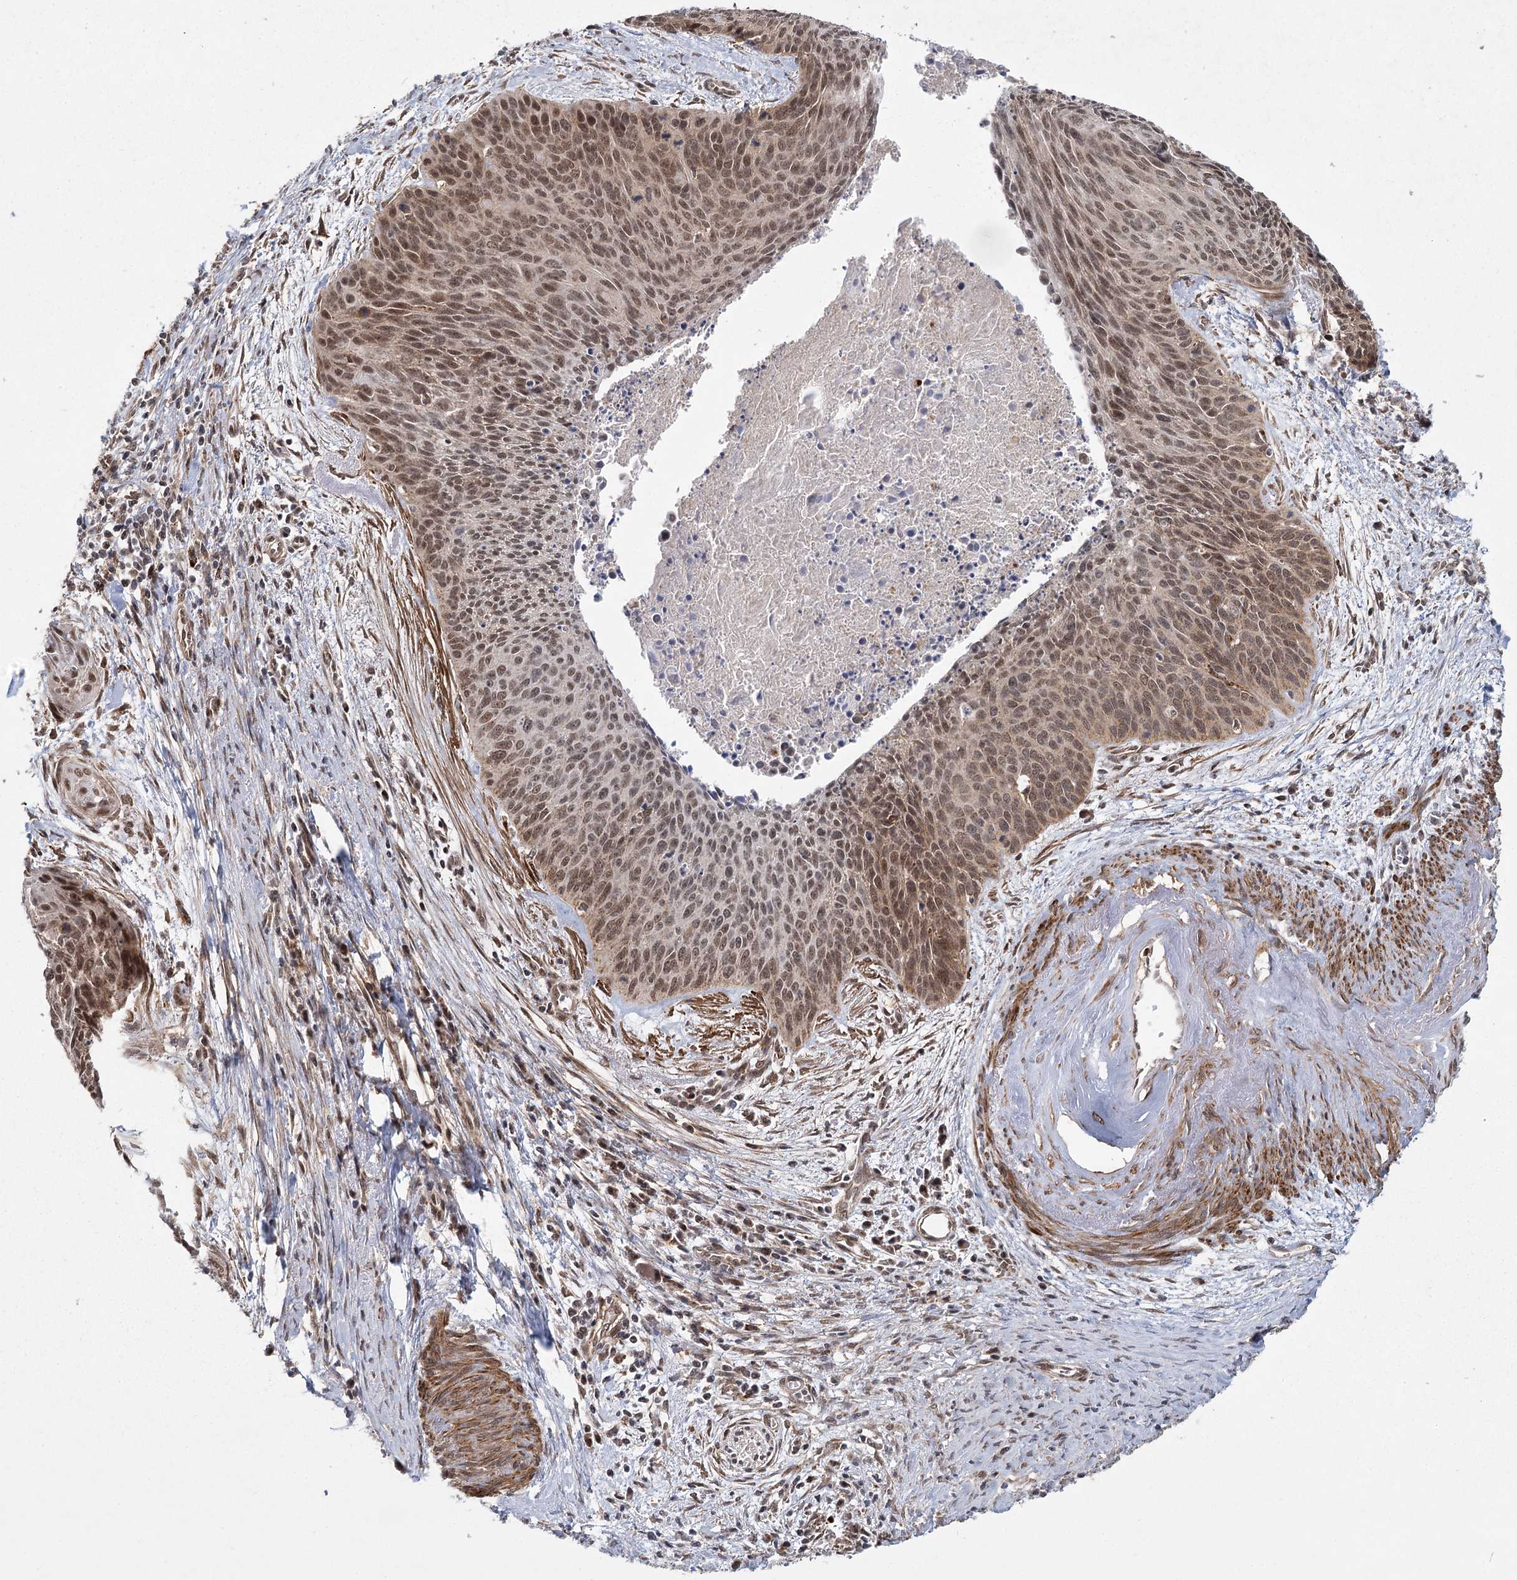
{"staining": {"intensity": "moderate", "quantity": ">75%", "location": "cytoplasmic/membranous,nuclear"}, "tissue": "cervical cancer", "cell_type": "Tumor cells", "image_type": "cancer", "snomed": [{"axis": "morphology", "description": "Squamous cell carcinoma, NOS"}, {"axis": "topography", "description": "Cervix"}], "caption": "A histopathology image showing moderate cytoplasmic/membranous and nuclear expression in approximately >75% of tumor cells in cervical squamous cell carcinoma, as visualized by brown immunohistochemical staining.", "gene": "ZCCHC24", "patient": {"sex": "female", "age": 55}}